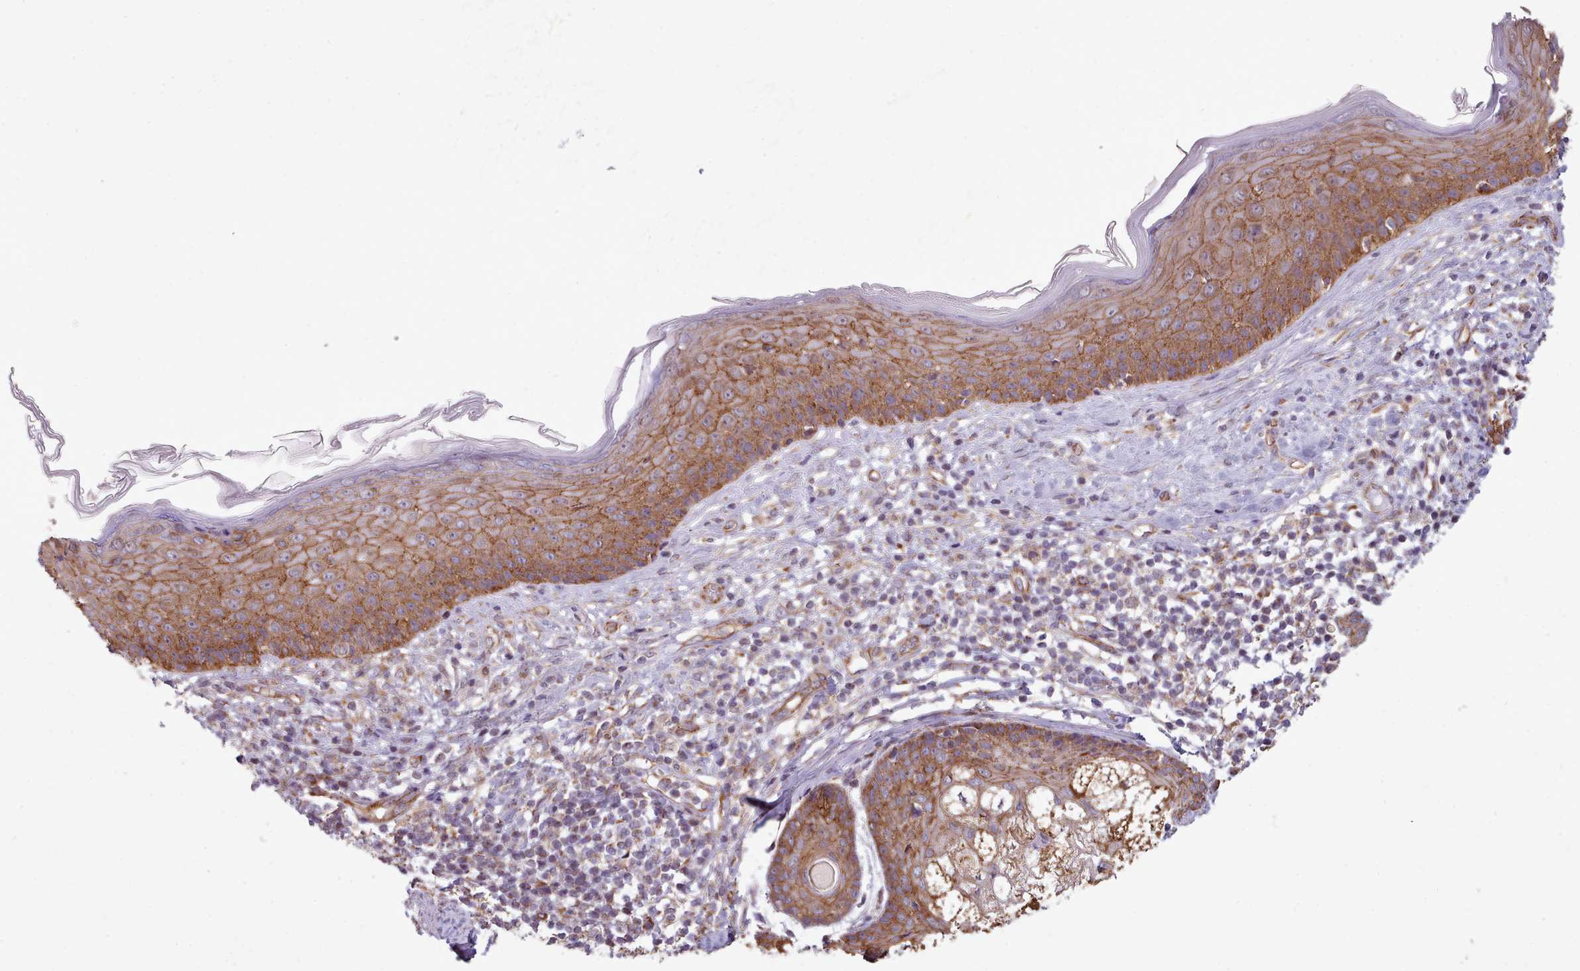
{"staining": {"intensity": "moderate", "quantity": ">75%", "location": "cytoplasmic/membranous"}, "tissue": "skin cancer", "cell_type": "Tumor cells", "image_type": "cancer", "snomed": [{"axis": "morphology", "description": "Basal cell carcinoma"}, {"axis": "topography", "description": "Skin"}], "caption": "About >75% of tumor cells in human skin cancer (basal cell carcinoma) show moderate cytoplasmic/membranous protein staining as visualized by brown immunohistochemical staining.", "gene": "MRPL46", "patient": {"sex": "male", "age": 73}}